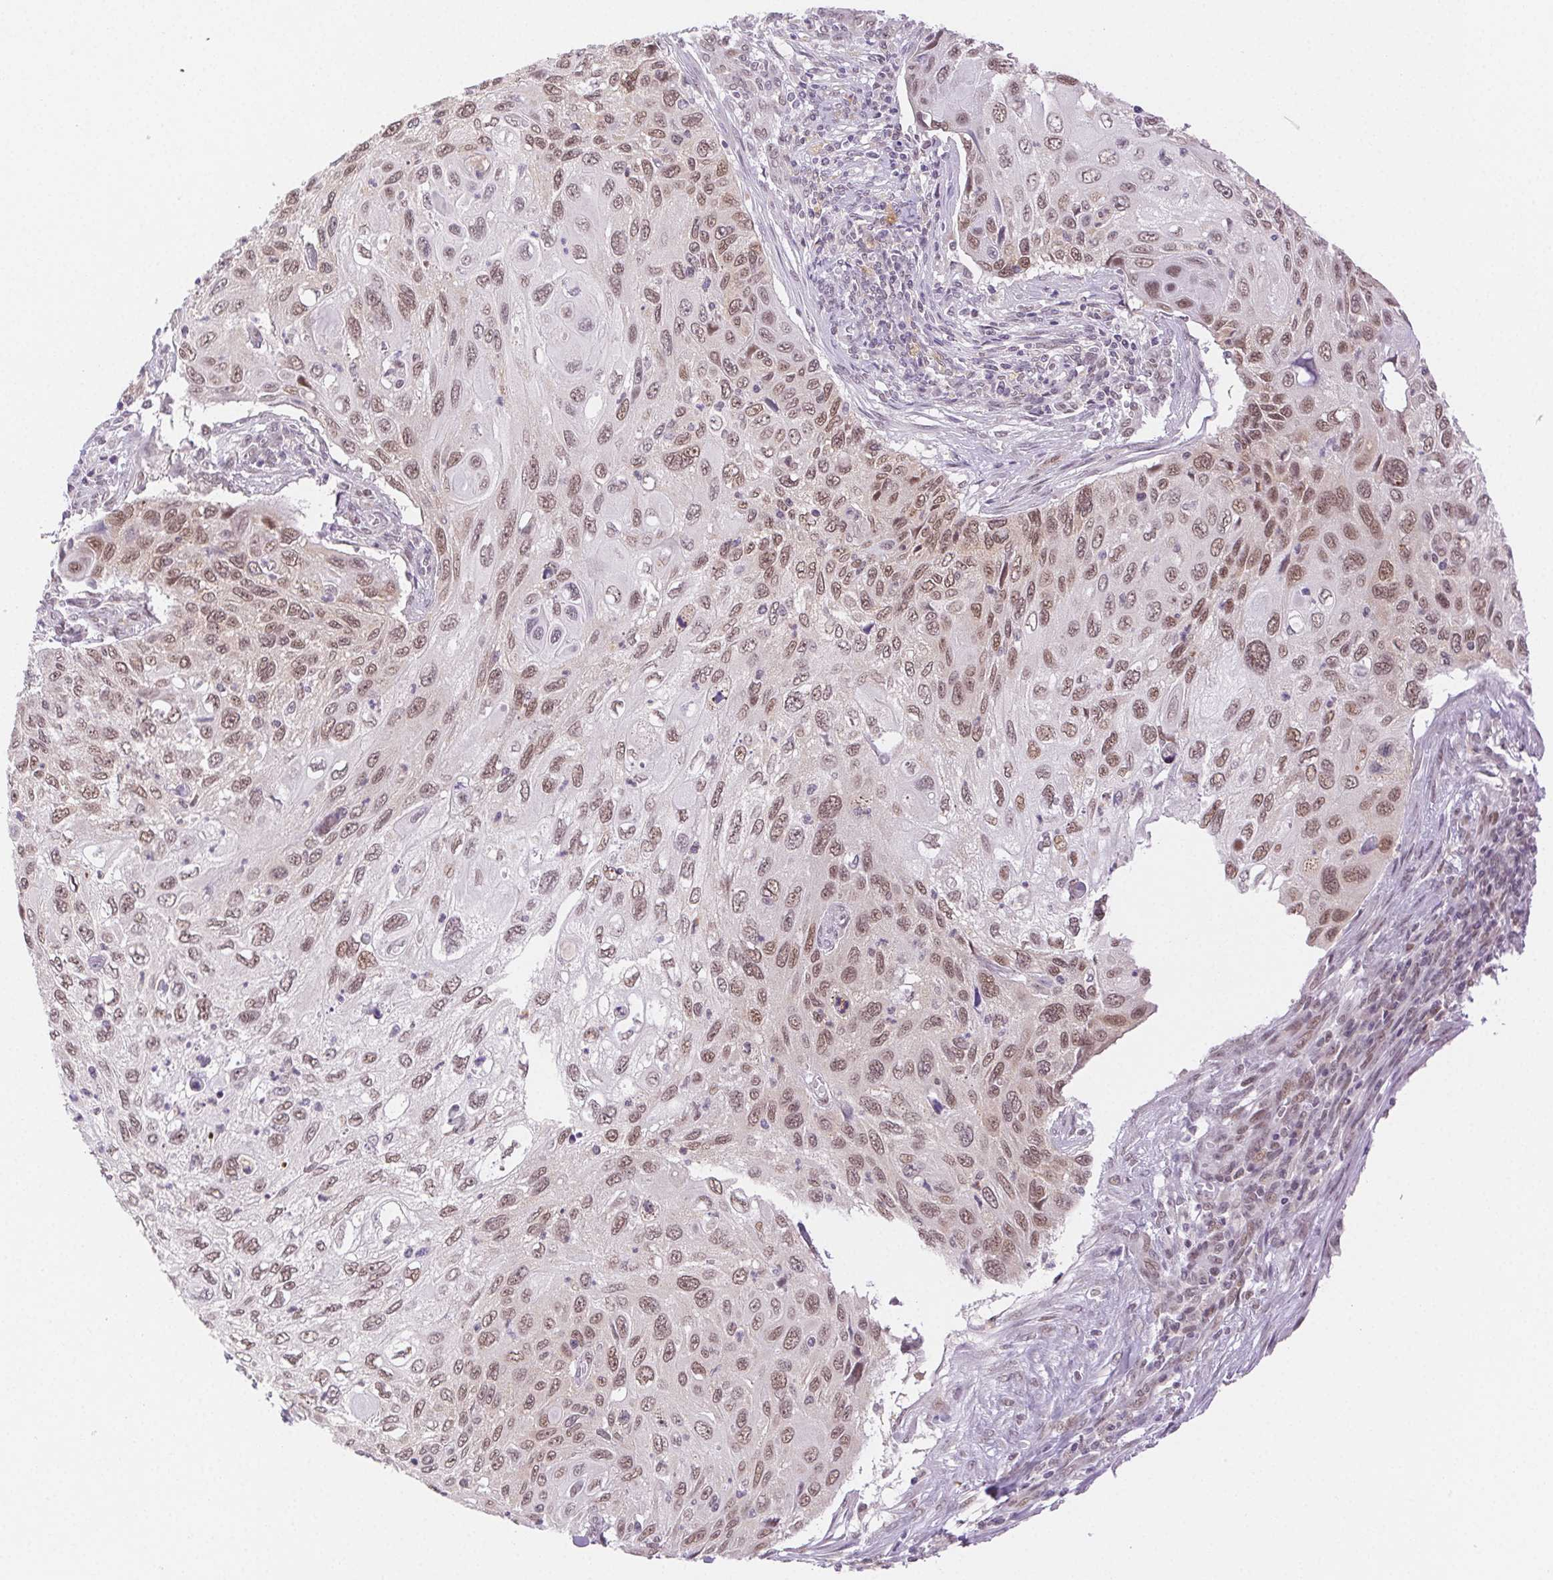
{"staining": {"intensity": "moderate", "quantity": ">75%", "location": "nuclear"}, "tissue": "cervical cancer", "cell_type": "Tumor cells", "image_type": "cancer", "snomed": [{"axis": "morphology", "description": "Squamous cell carcinoma, NOS"}, {"axis": "topography", "description": "Cervix"}], "caption": "Immunohistochemistry of cervical squamous cell carcinoma shows medium levels of moderate nuclear positivity in approximately >75% of tumor cells.", "gene": "H2AZ2", "patient": {"sex": "female", "age": 70}}